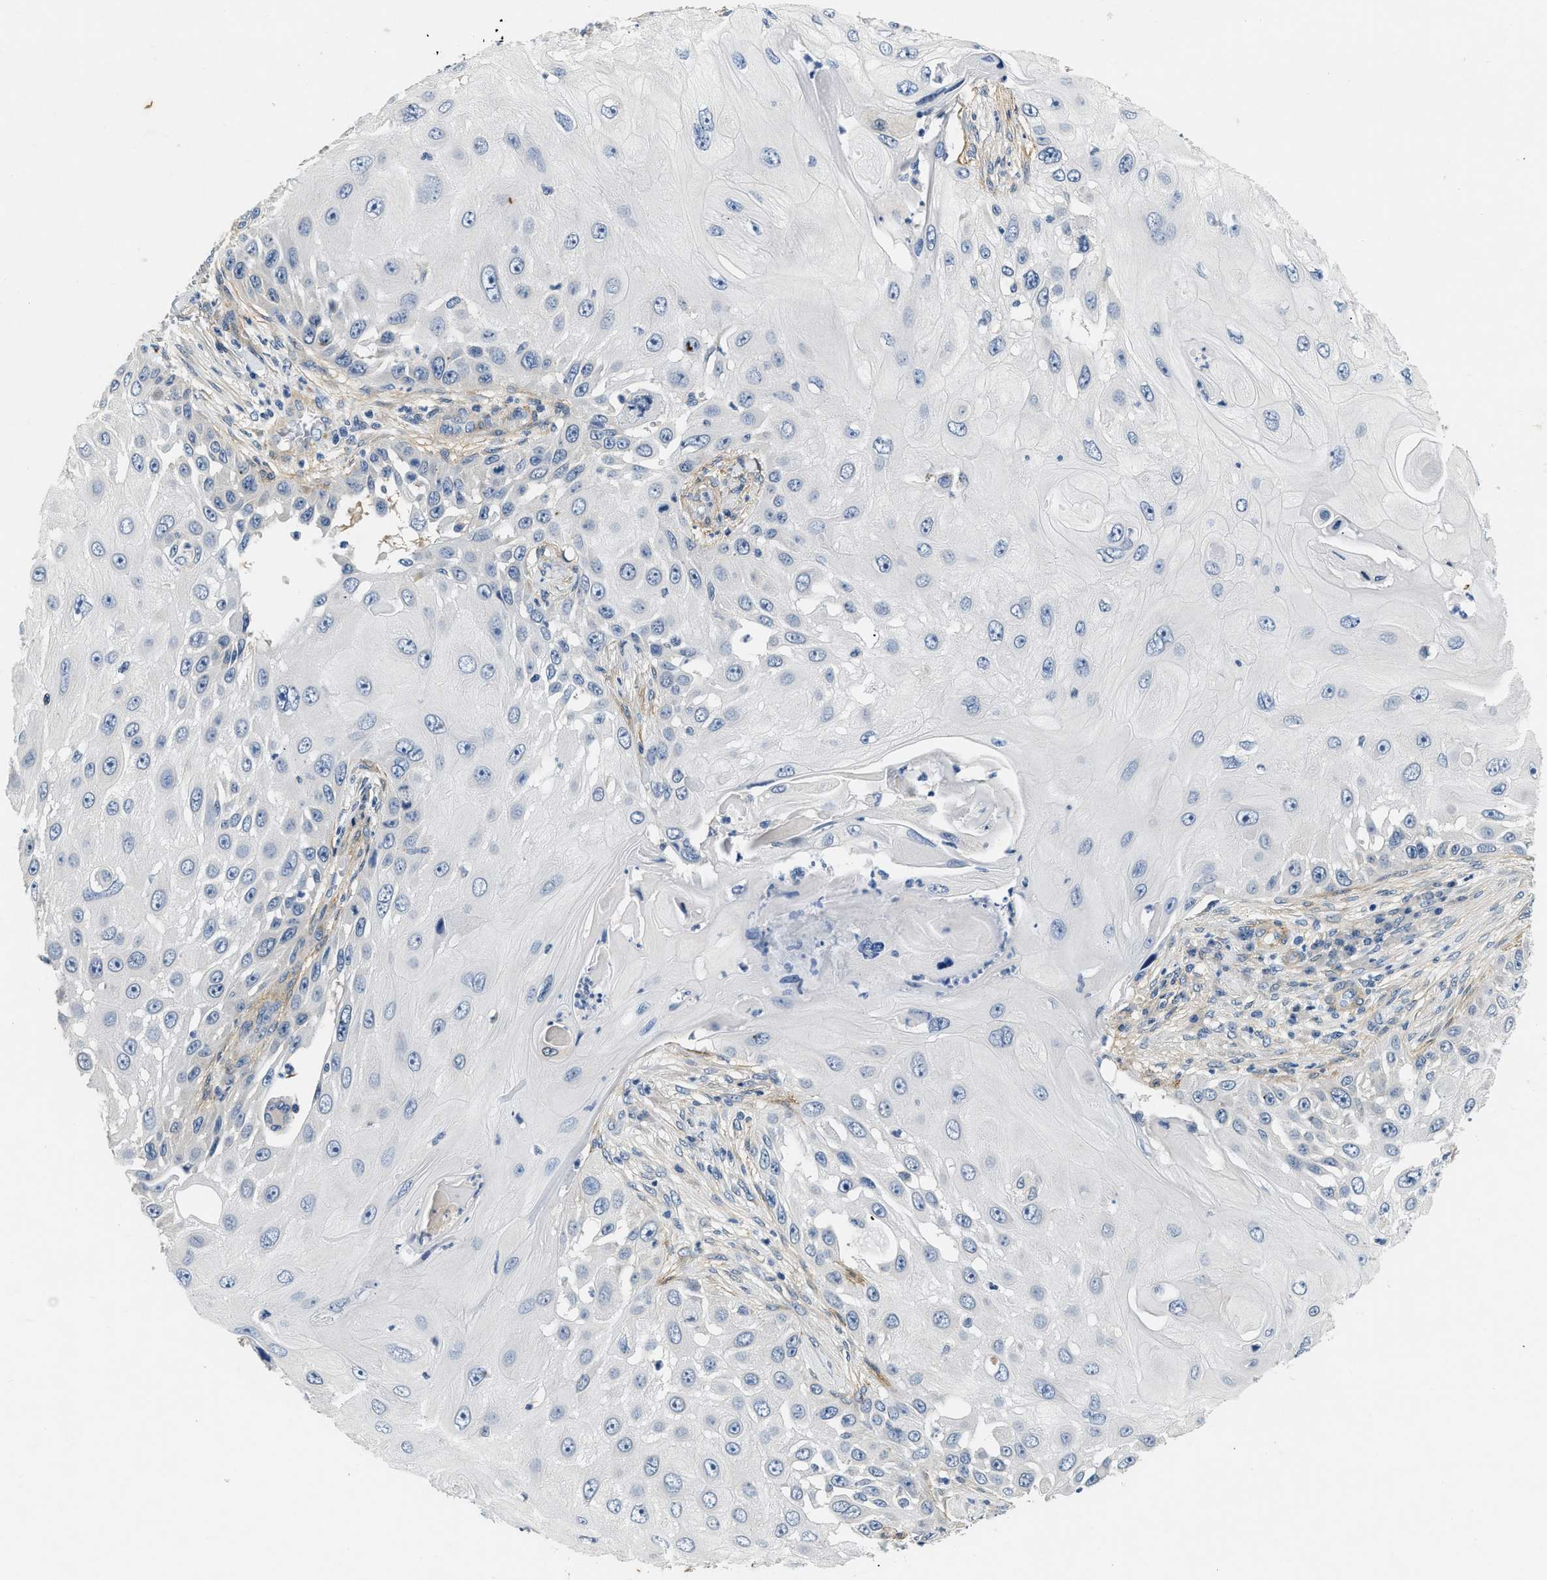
{"staining": {"intensity": "negative", "quantity": "none", "location": "none"}, "tissue": "skin cancer", "cell_type": "Tumor cells", "image_type": "cancer", "snomed": [{"axis": "morphology", "description": "Squamous cell carcinoma, NOS"}, {"axis": "topography", "description": "Skin"}], "caption": "An image of skin cancer (squamous cell carcinoma) stained for a protein displays no brown staining in tumor cells. (Stains: DAB IHC with hematoxylin counter stain, Microscopy: brightfield microscopy at high magnification).", "gene": "PDGFRA", "patient": {"sex": "female", "age": 44}}